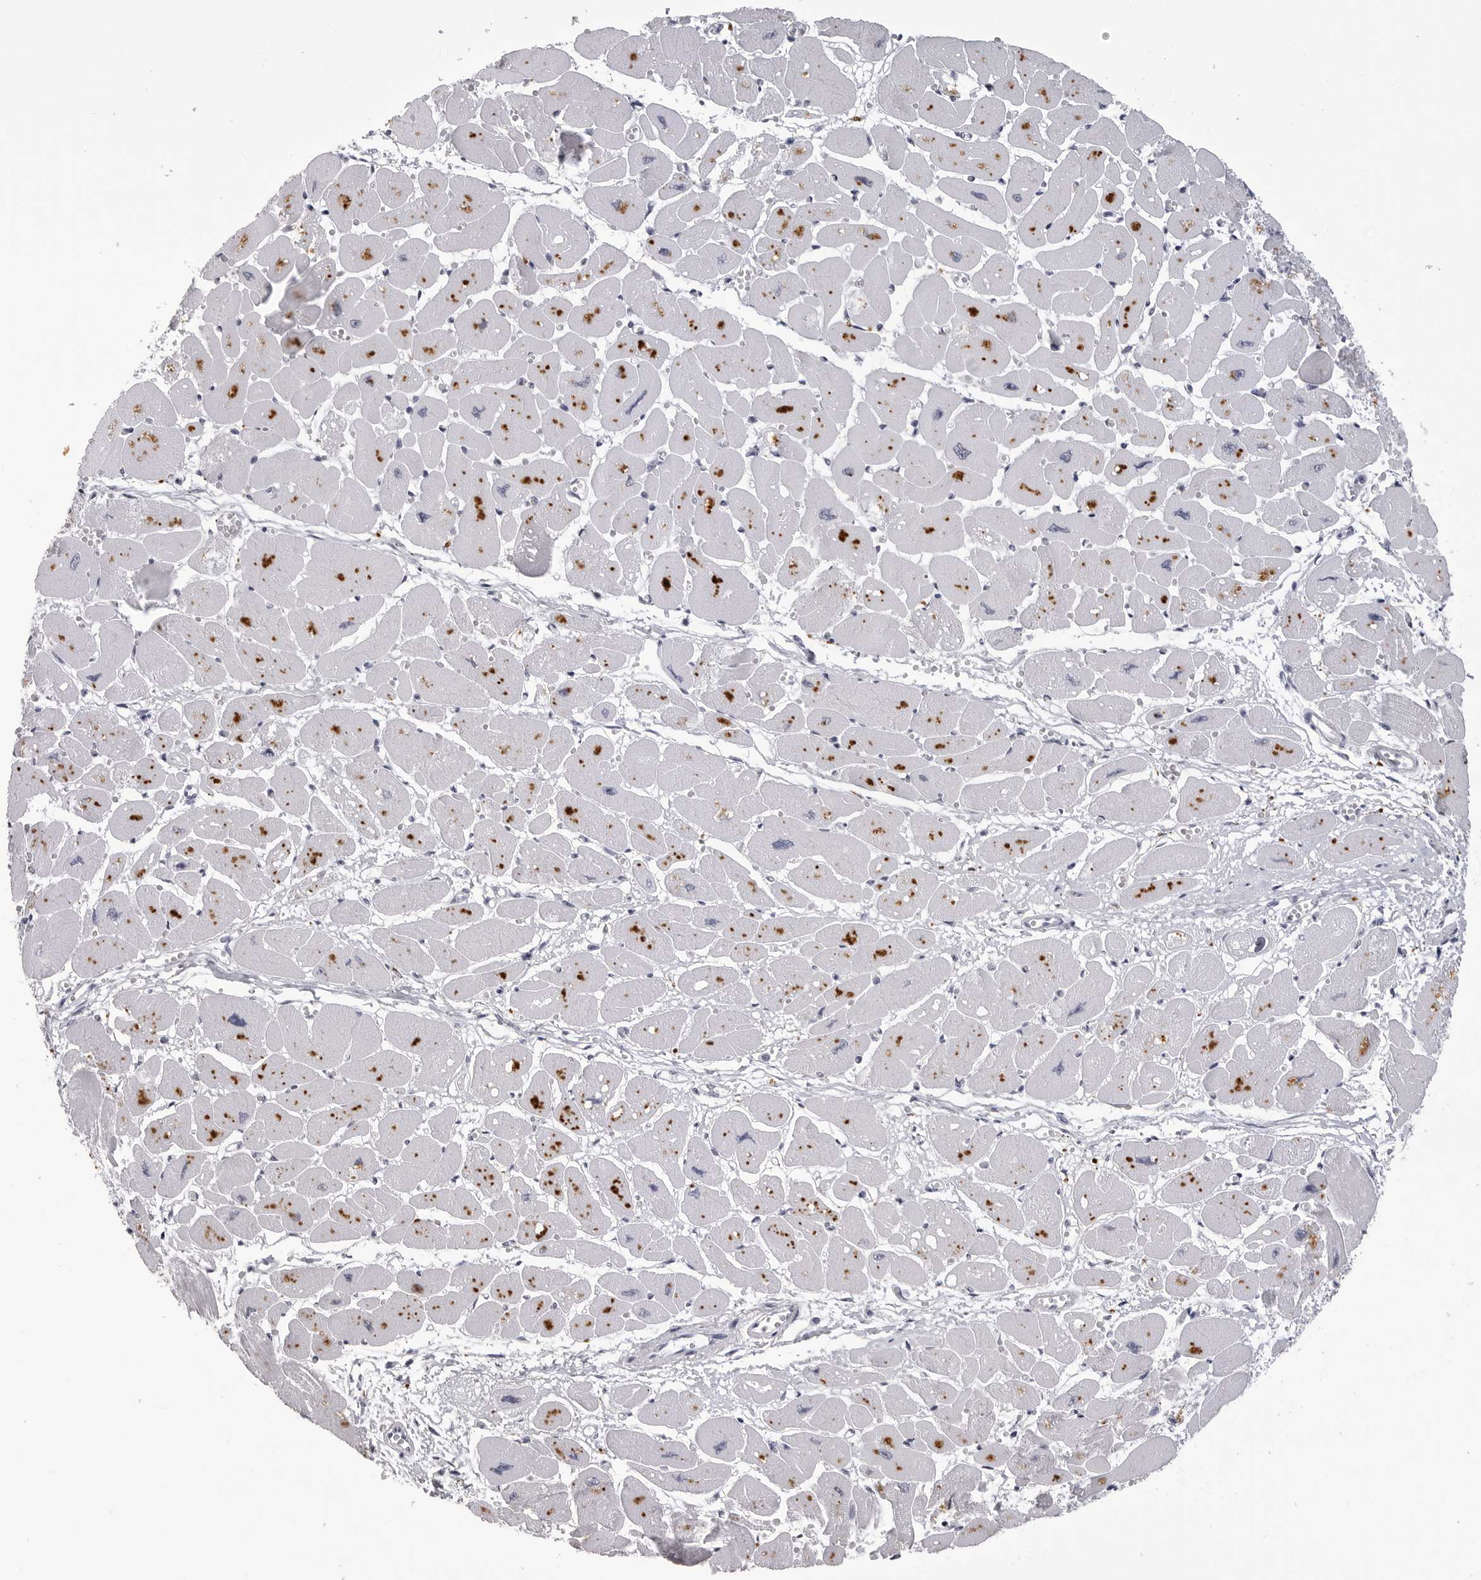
{"staining": {"intensity": "negative", "quantity": "none", "location": "none"}, "tissue": "heart muscle", "cell_type": "Cardiomyocytes", "image_type": "normal", "snomed": [{"axis": "morphology", "description": "Normal tissue, NOS"}, {"axis": "topography", "description": "Heart"}], "caption": "Cardiomyocytes show no significant protein expression in unremarkable heart muscle.", "gene": "LGALS4", "patient": {"sex": "female", "age": 54}}